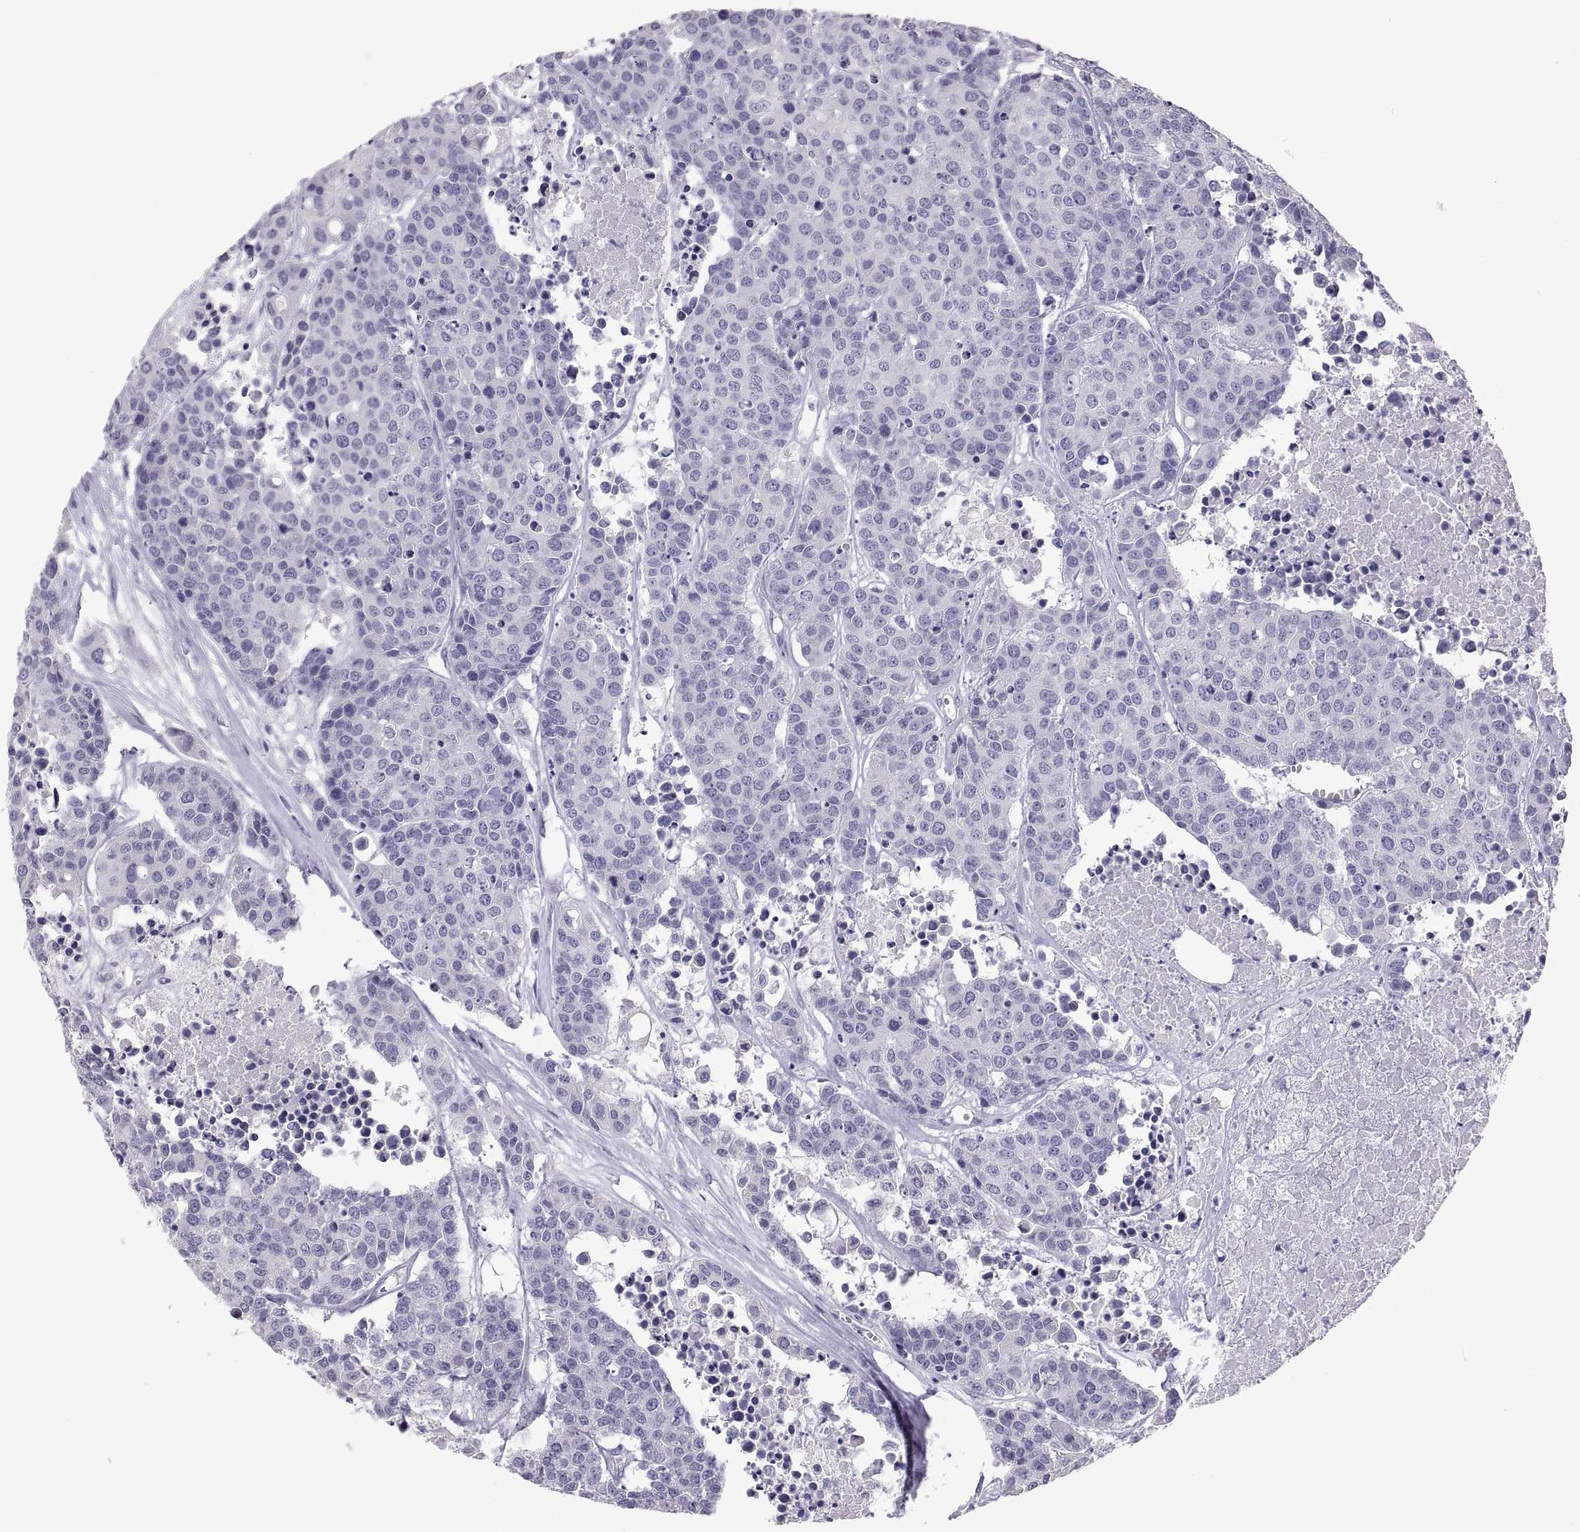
{"staining": {"intensity": "negative", "quantity": "none", "location": "none"}, "tissue": "carcinoid", "cell_type": "Tumor cells", "image_type": "cancer", "snomed": [{"axis": "morphology", "description": "Carcinoid, malignant, NOS"}, {"axis": "topography", "description": "Colon"}], "caption": "Immunohistochemistry (IHC) histopathology image of neoplastic tissue: human malignant carcinoid stained with DAB (3,3'-diaminobenzidine) demonstrates no significant protein staining in tumor cells.", "gene": "FAM170A", "patient": {"sex": "male", "age": 81}}